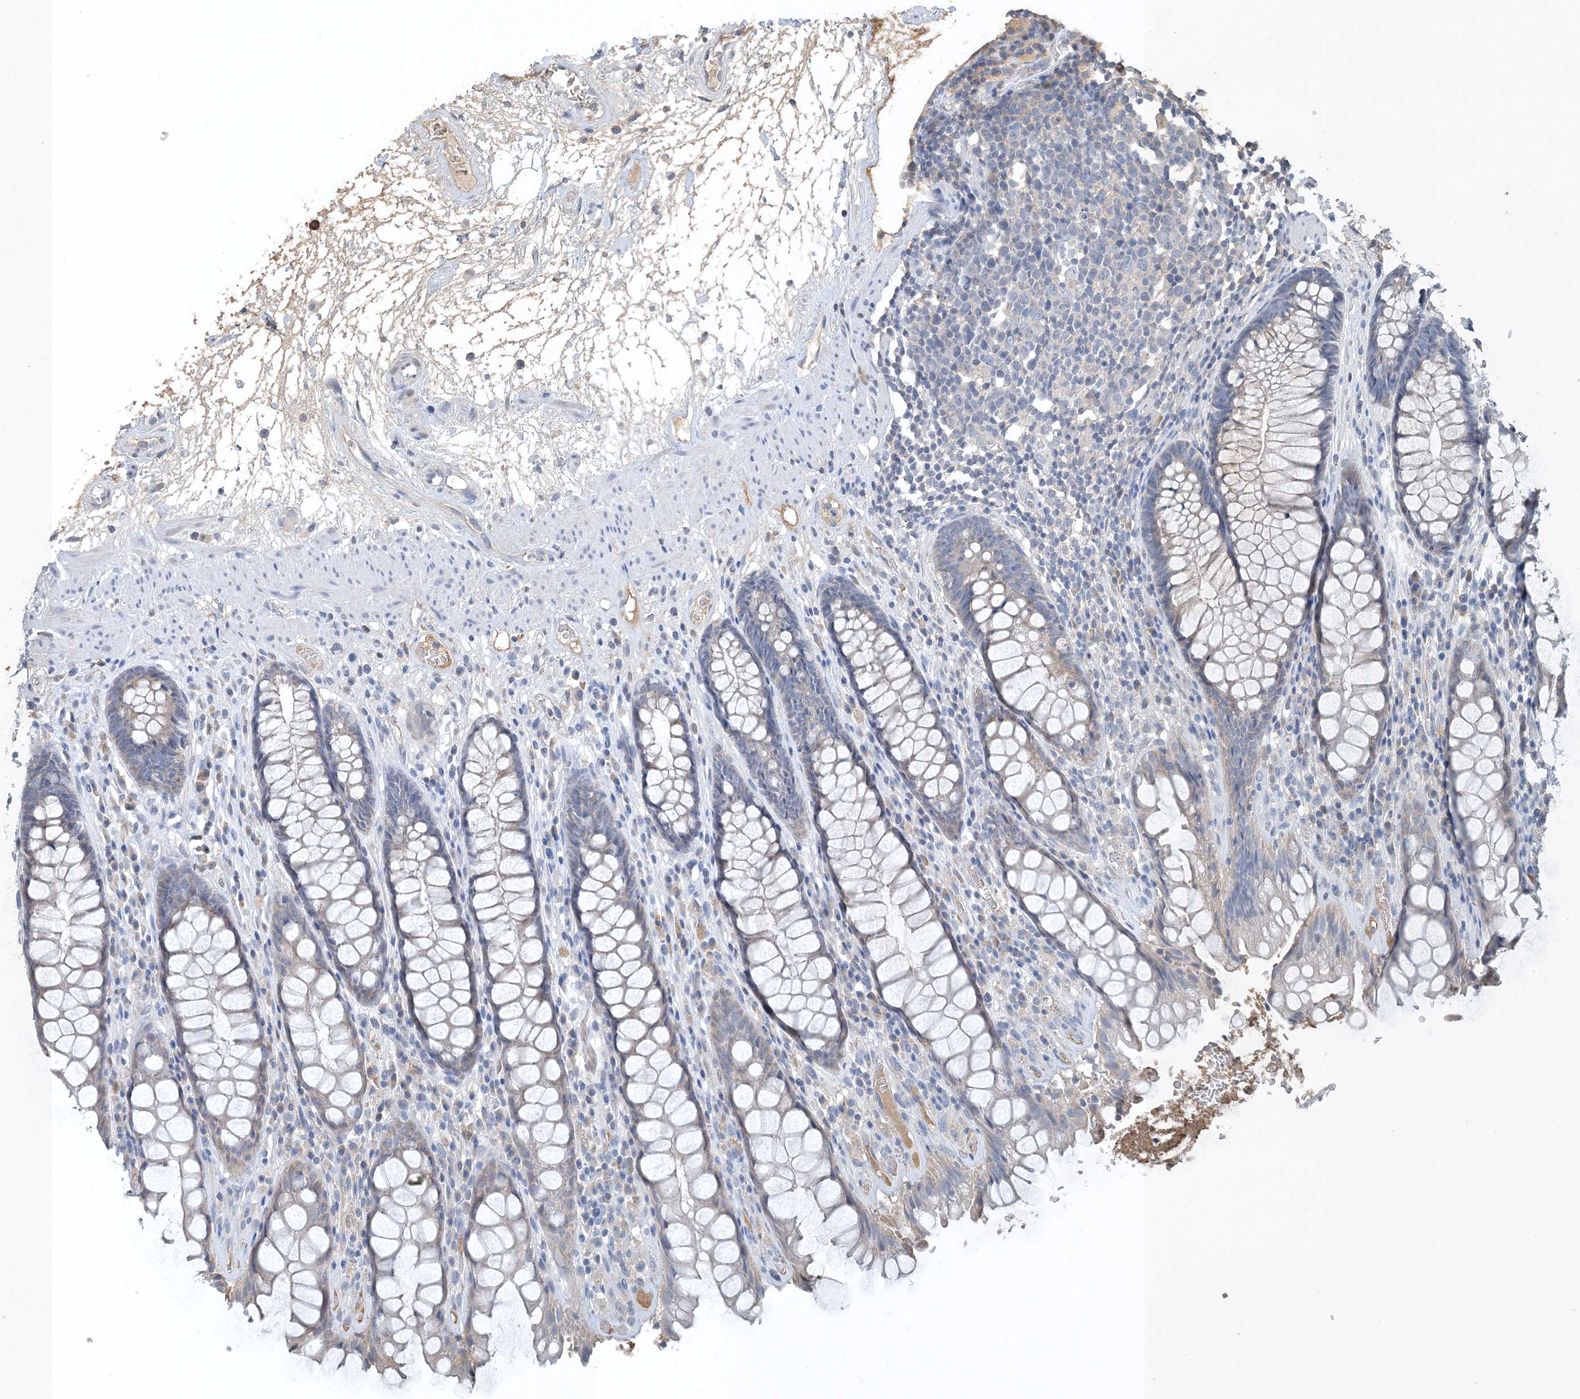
{"staining": {"intensity": "negative", "quantity": "none", "location": "none"}, "tissue": "rectum", "cell_type": "Glandular cells", "image_type": "normal", "snomed": [{"axis": "morphology", "description": "Normal tissue, NOS"}, {"axis": "topography", "description": "Rectum"}], "caption": "Immunohistochemistry of benign rectum shows no expression in glandular cells. (DAB (3,3'-diaminobenzidine) immunohistochemistry with hematoxylin counter stain).", "gene": "CTRL", "patient": {"sex": "male", "age": 64}}